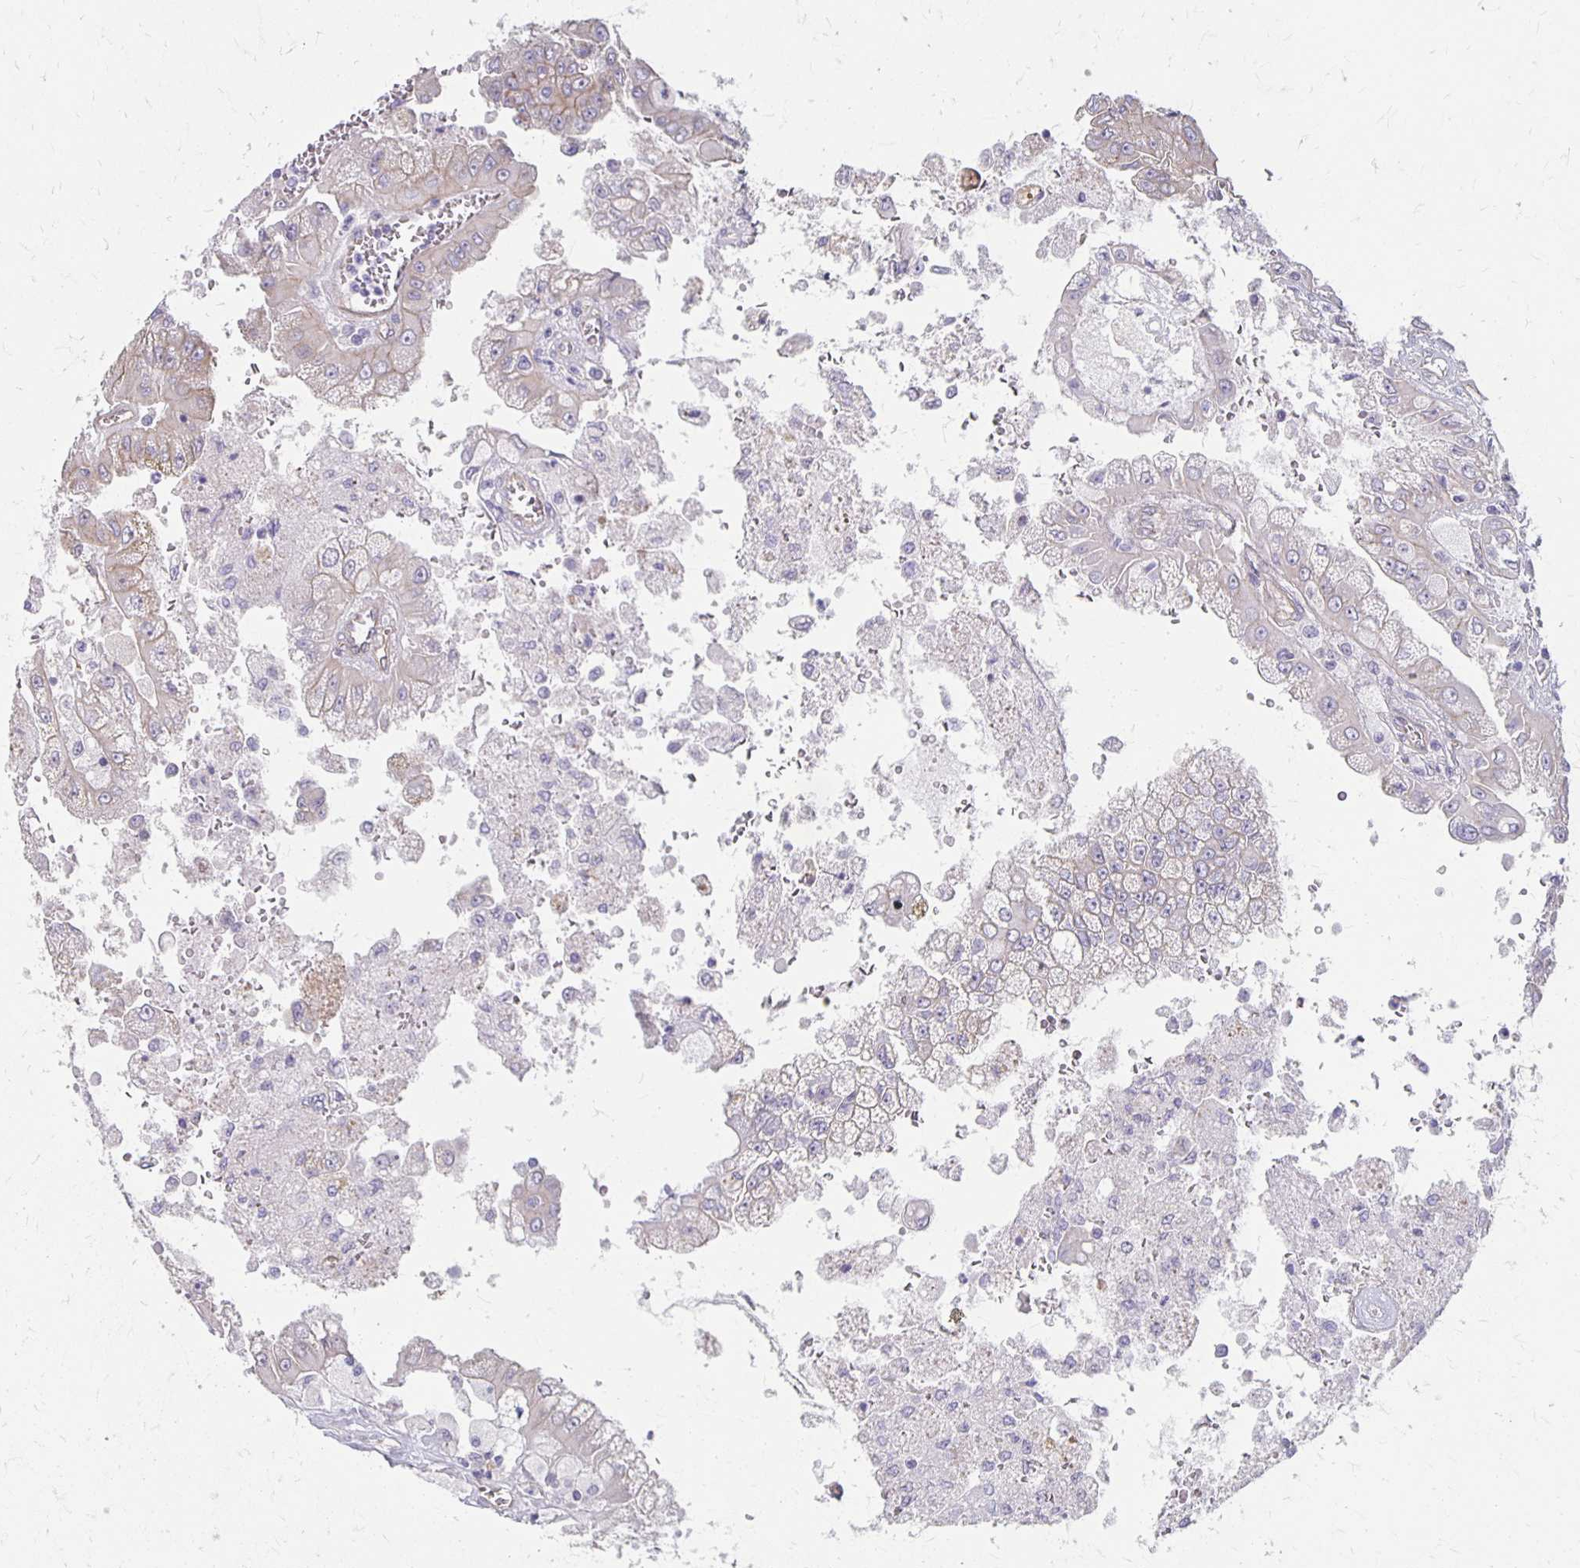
{"staining": {"intensity": "negative", "quantity": "none", "location": "none"}, "tissue": "renal cancer", "cell_type": "Tumor cells", "image_type": "cancer", "snomed": [{"axis": "morphology", "description": "Adenocarcinoma, NOS"}, {"axis": "topography", "description": "Kidney"}], "caption": "A high-resolution image shows immunohistochemistry staining of renal cancer, which shows no significant staining in tumor cells. (Immunohistochemistry, brightfield microscopy, high magnification).", "gene": "PPP1R3E", "patient": {"sex": "male", "age": 58}}